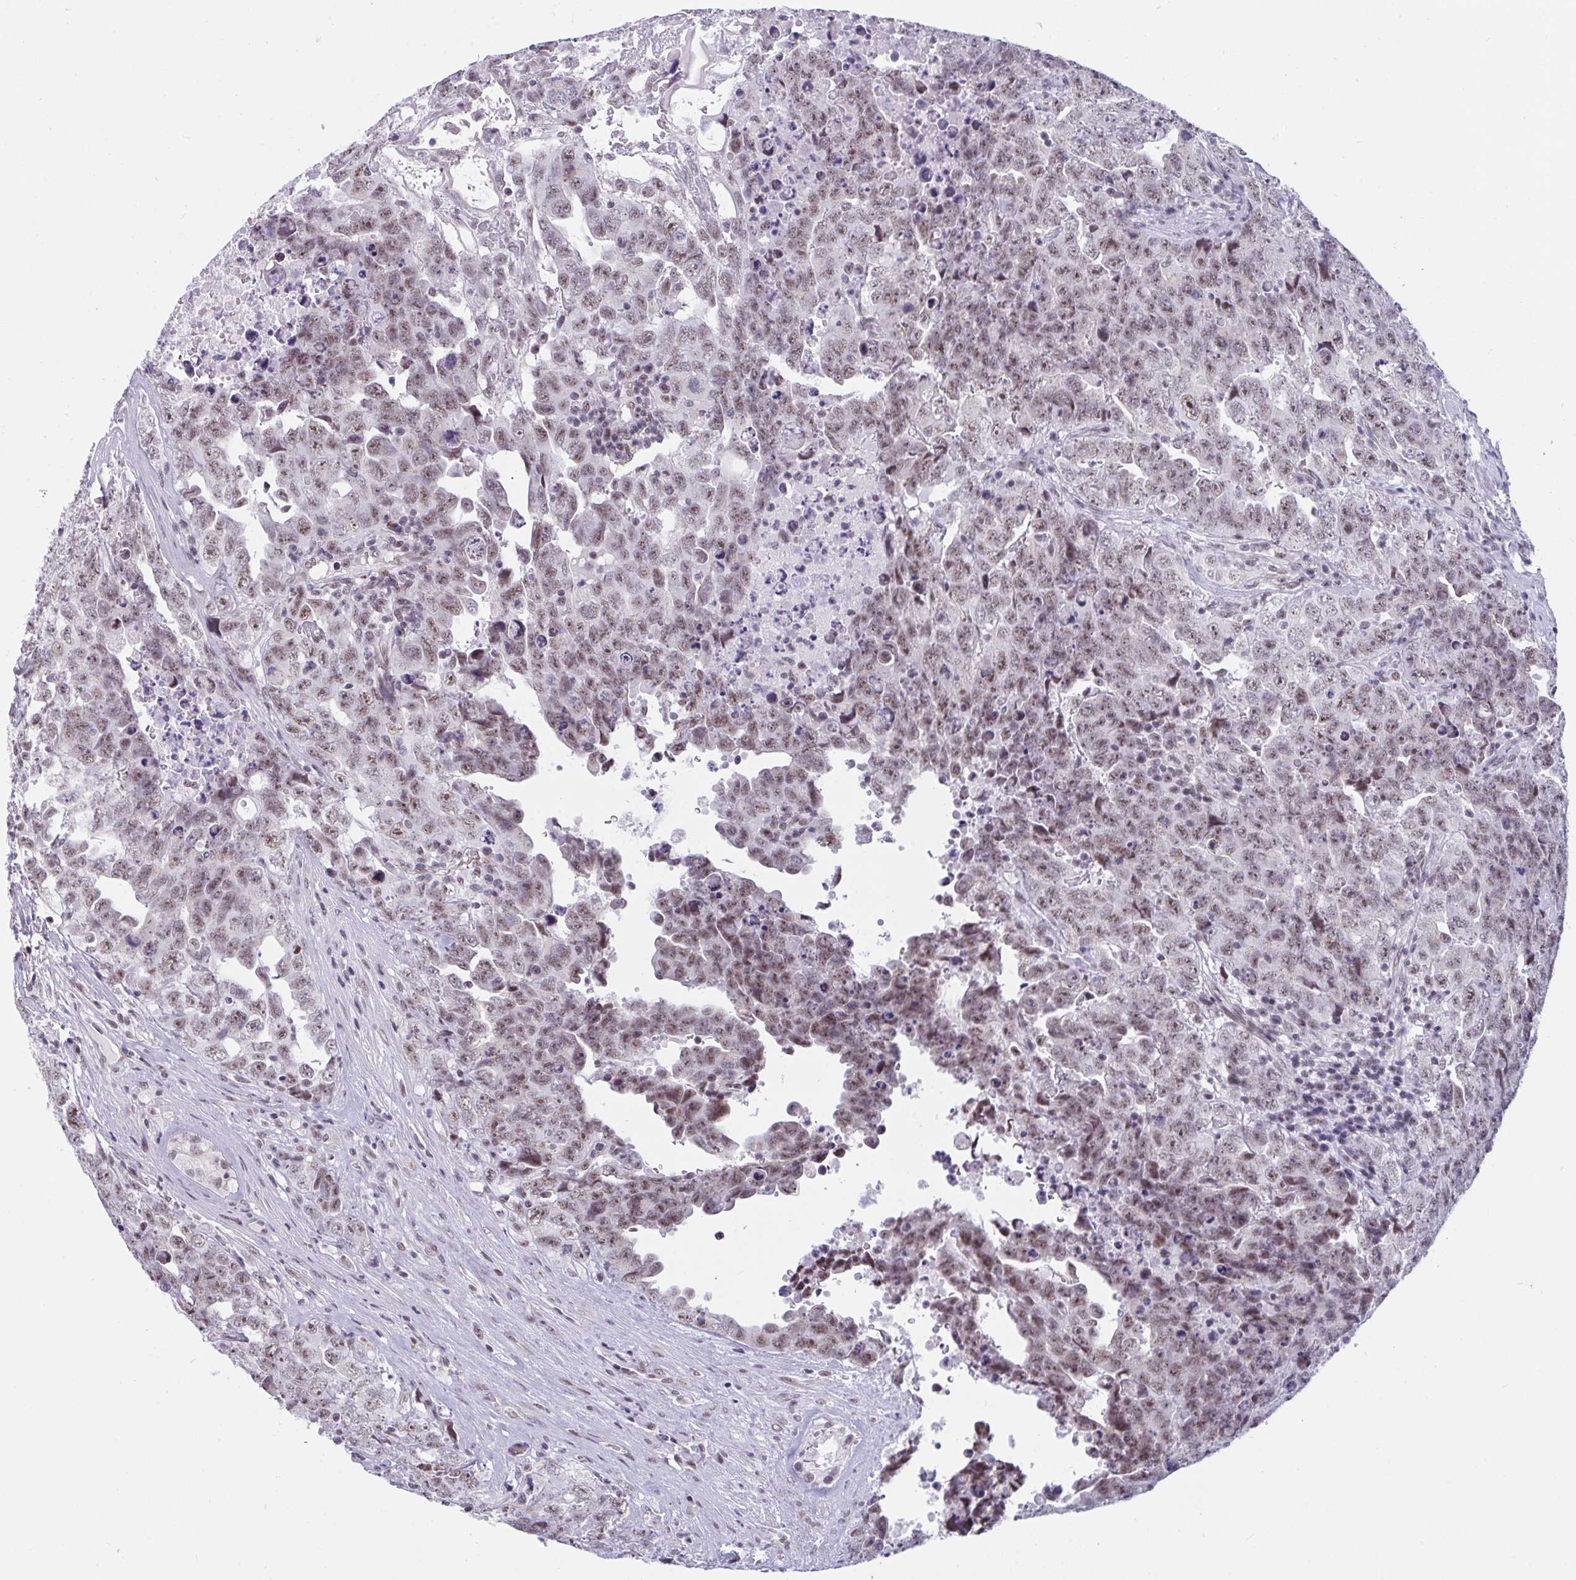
{"staining": {"intensity": "weak", "quantity": ">75%", "location": "nuclear"}, "tissue": "testis cancer", "cell_type": "Tumor cells", "image_type": "cancer", "snomed": [{"axis": "morphology", "description": "Carcinoma, Embryonal, NOS"}, {"axis": "topography", "description": "Testis"}], "caption": "Weak nuclear expression for a protein is identified in approximately >75% of tumor cells of embryonal carcinoma (testis) using immunohistochemistry.", "gene": "PRR14", "patient": {"sex": "male", "age": 24}}